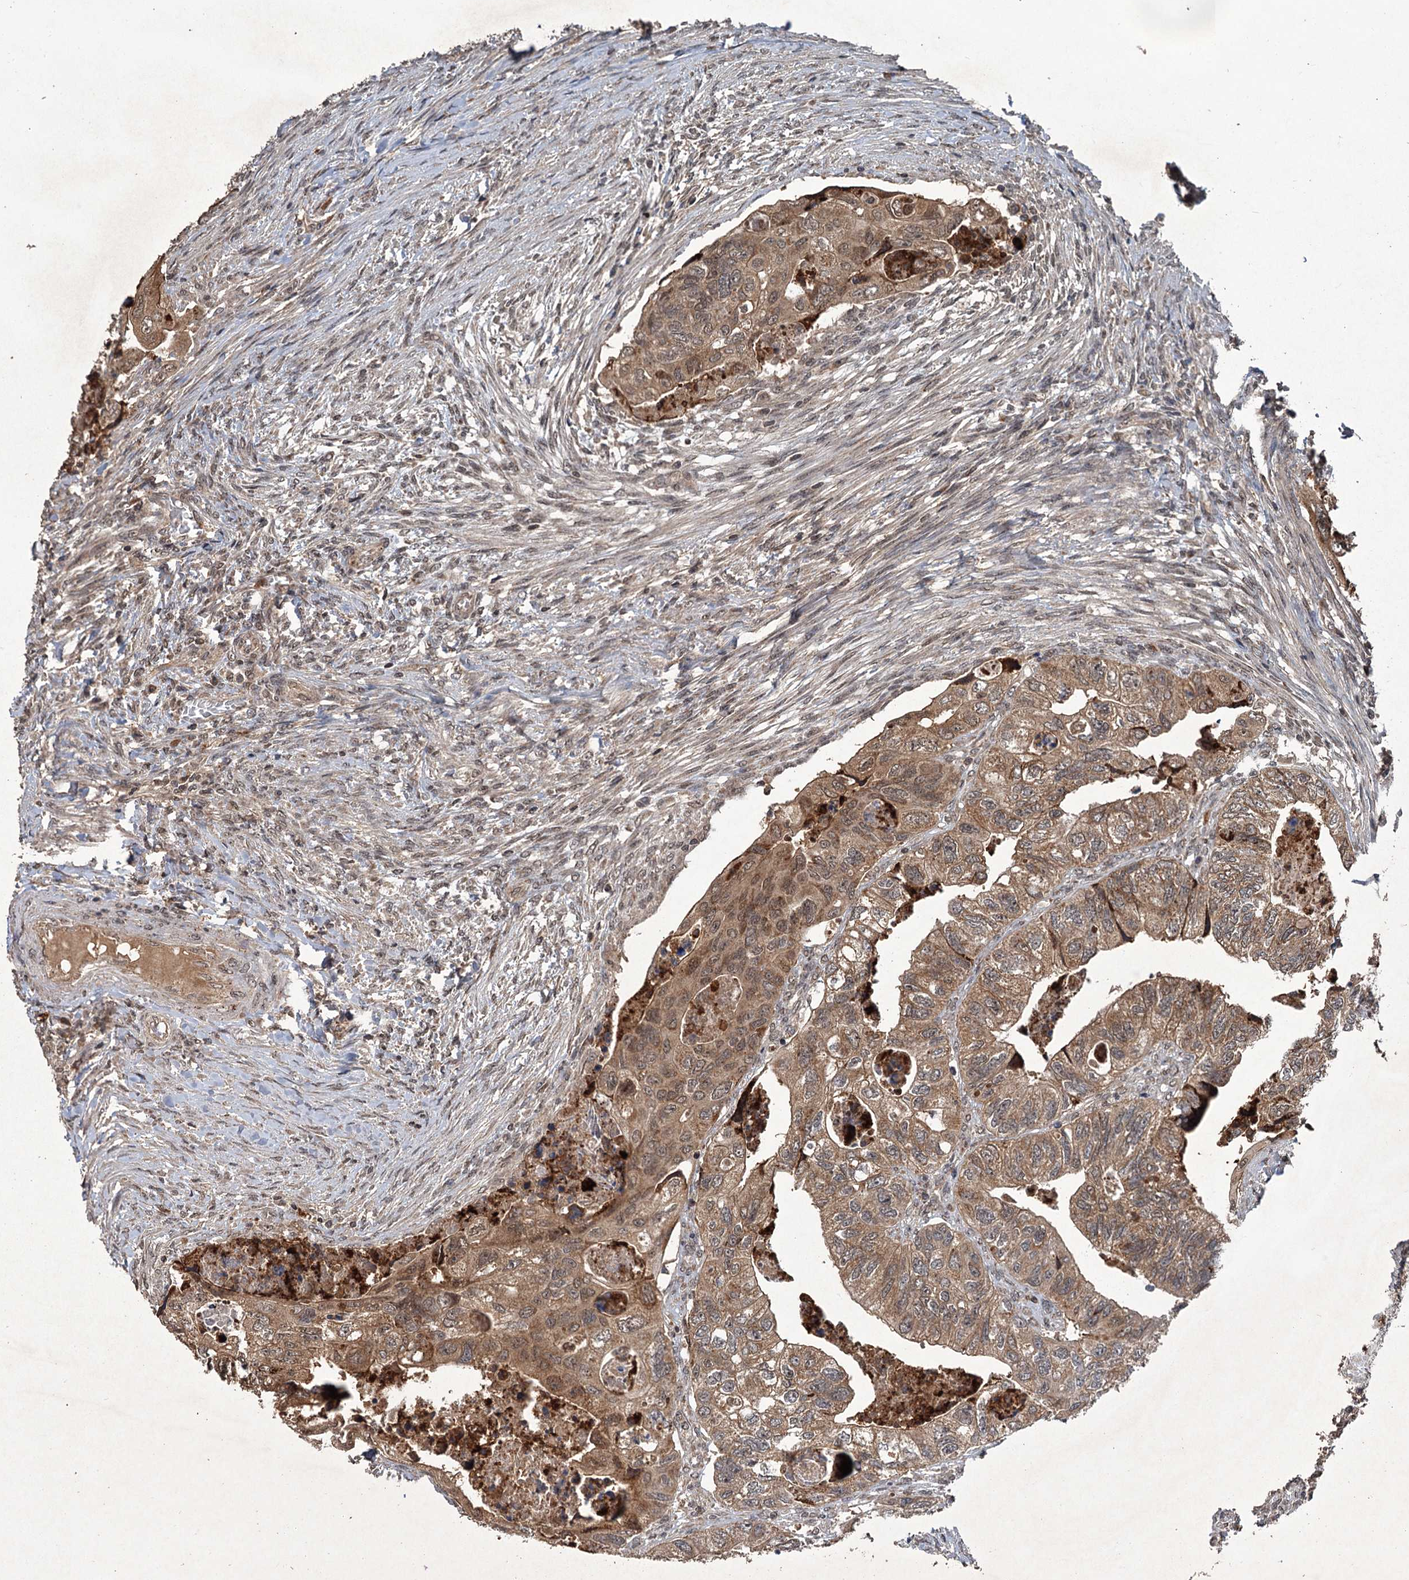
{"staining": {"intensity": "moderate", "quantity": ">75%", "location": "cytoplasmic/membranous"}, "tissue": "colorectal cancer", "cell_type": "Tumor cells", "image_type": "cancer", "snomed": [{"axis": "morphology", "description": "Adenocarcinoma, NOS"}, {"axis": "topography", "description": "Rectum"}], "caption": "Moderate cytoplasmic/membranous positivity is identified in approximately >75% of tumor cells in colorectal cancer.", "gene": "KANSL2", "patient": {"sex": "male", "age": 63}}